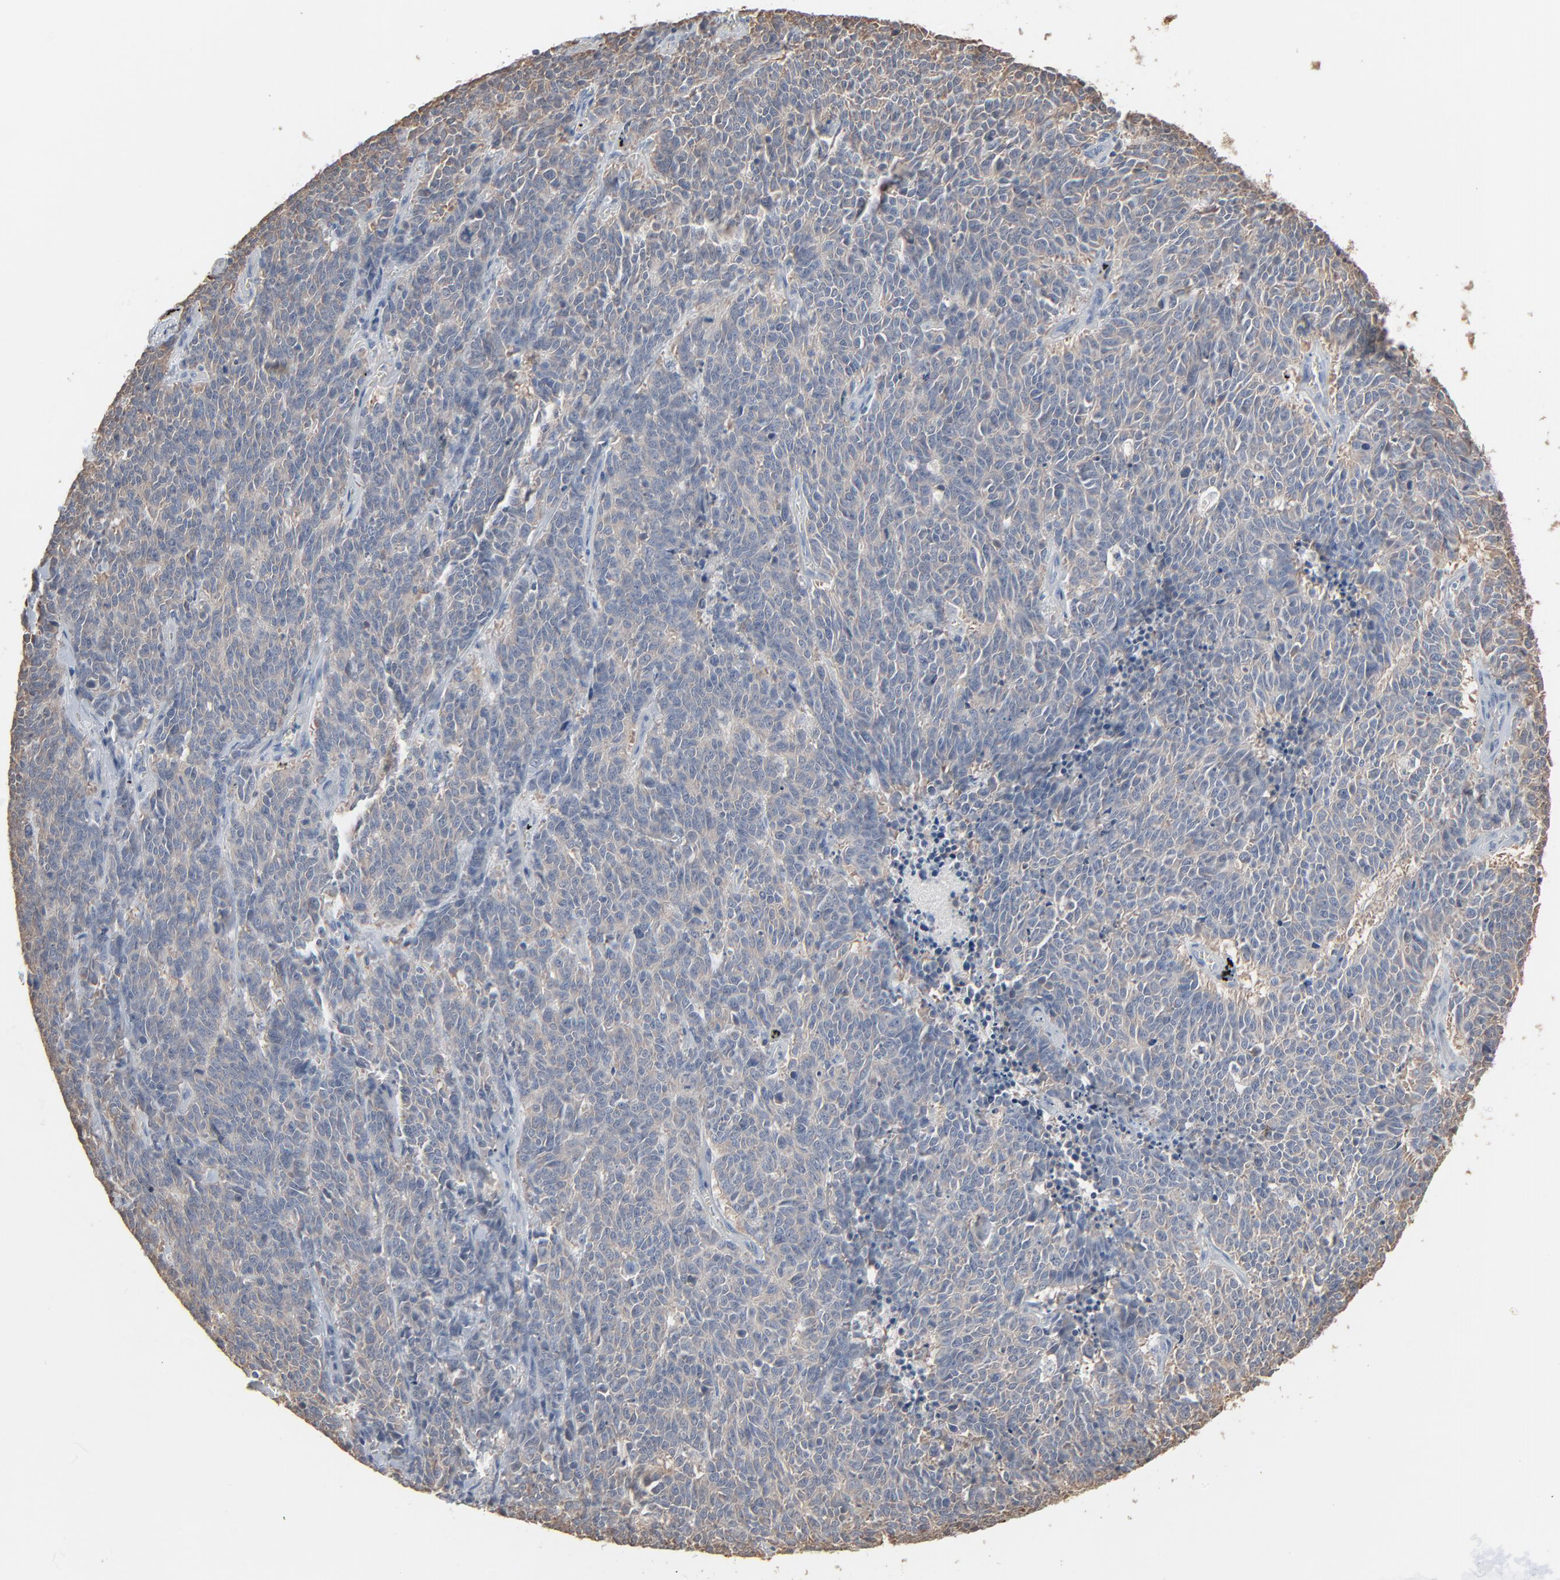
{"staining": {"intensity": "weak", "quantity": ">75%", "location": "cytoplasmic/membranous"}, "tissue": "lung cancer", "cell_type": "Tumor cells", "image_type": "cancer", "snomed": [{"axis": "morphology", "description": "Neoplasm, malignant, NOS"}, {"axis": "topography", "description": "Lung"}], "caption": "Tumor cells demonstrate weak cytoplasmic/membranous expression in about >75% of cells in neoplasm (malignant) (lung). (brown staining indicates protein expression, while blue staining denotes nuclei).", "gene": "CCT5", "patient": {"sex": "female", "age": 58}}